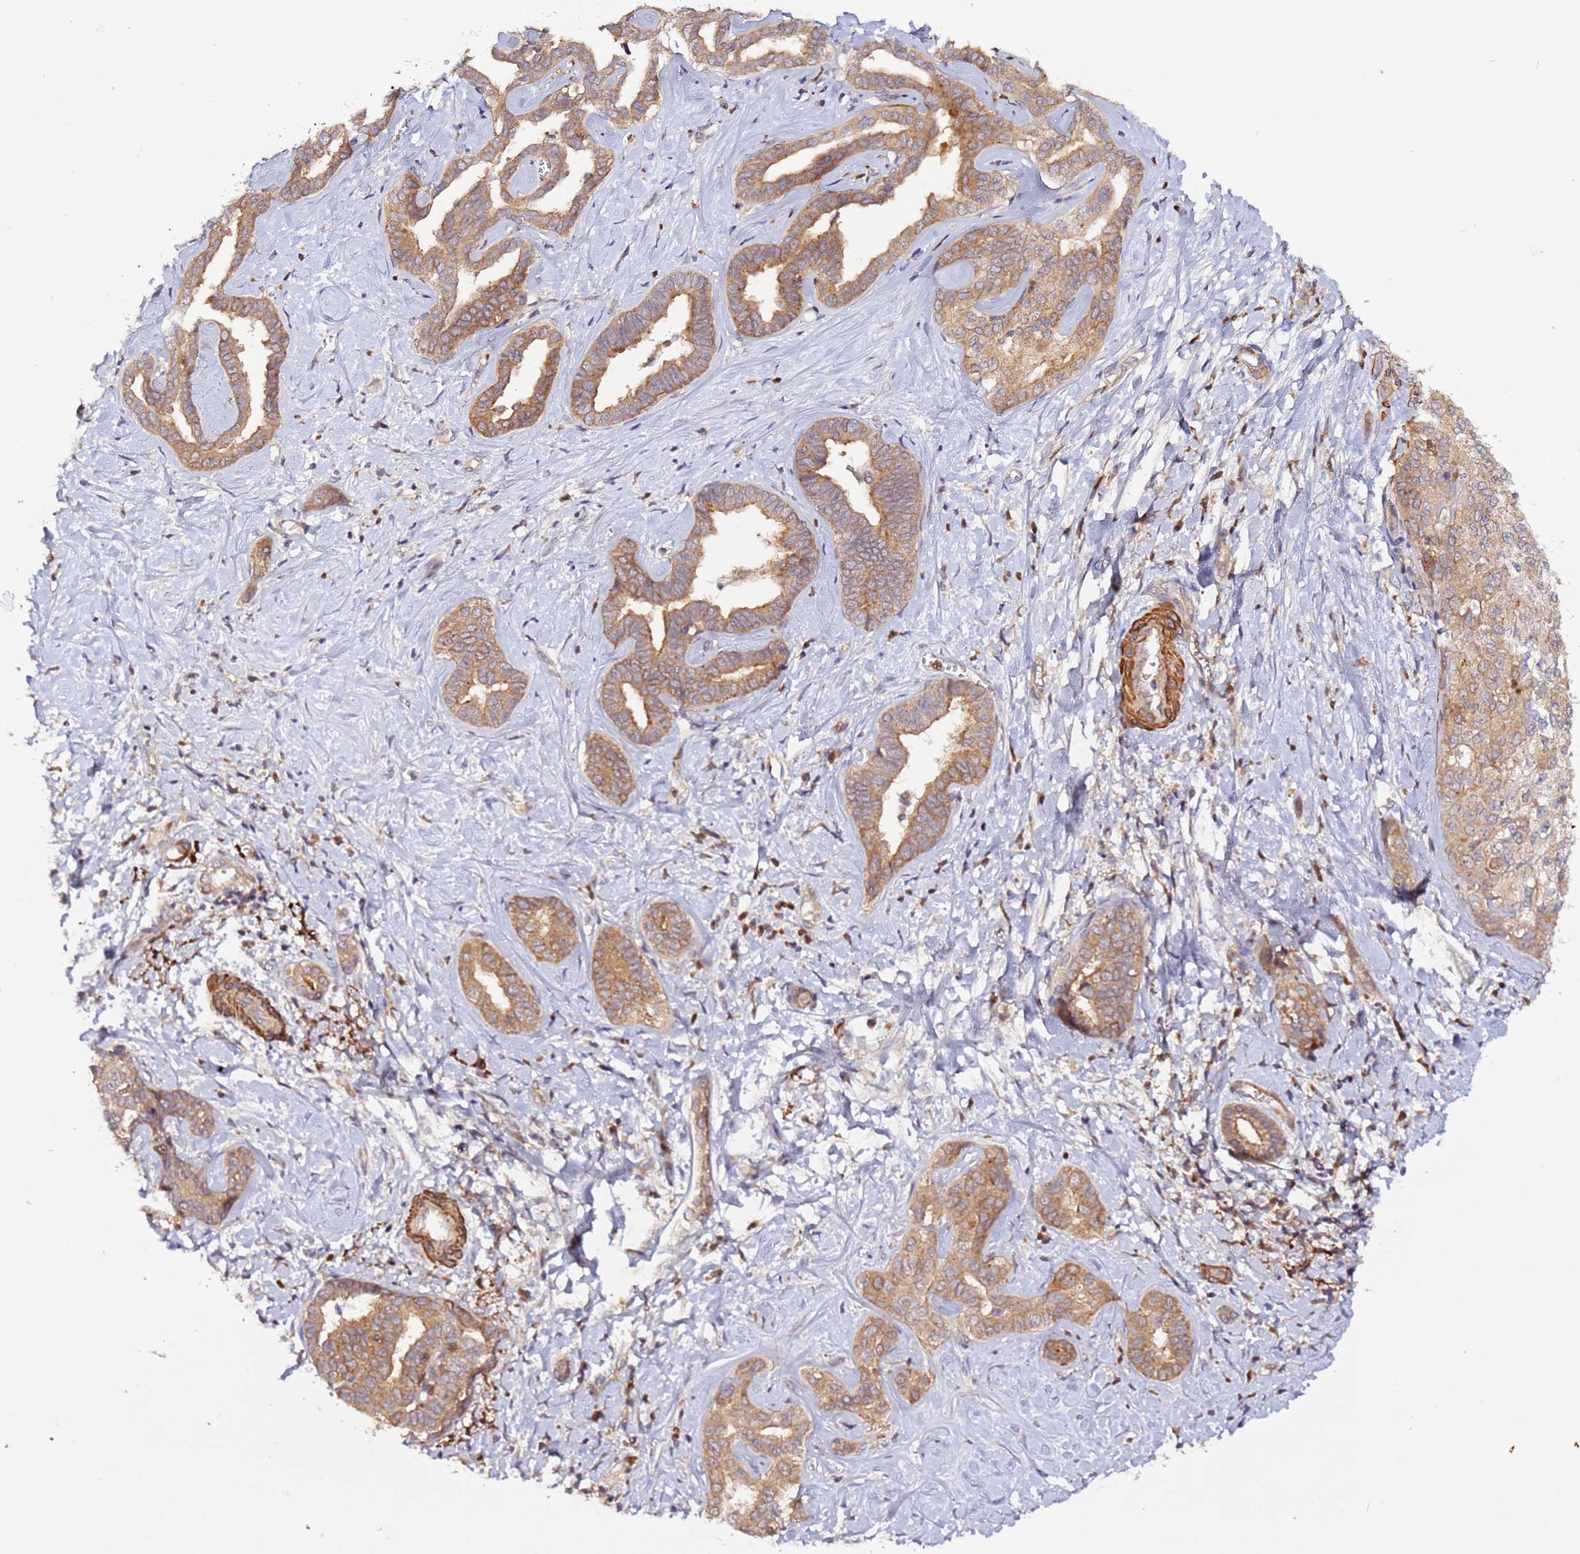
{"staining": {"intensity": "moderate", "quantity": ">75%", "location": "cytoplasmic/membranous"}, "tissue": "liver cancer", "cell_type": "Tumor cells", "image_type": "cancer", "snomed": [{"axis": "morphology", "description": "Cholangiocarcinoma"}, {"axis": "topography", "description": "Liver"}], "caption": "High-magnification brightfield microscopy of cholangiocarcinoma (liver) stained with DAB (brown) and counterstained with hematoxylin (blue). tumor cells exhibit moderate cytoplasmic/membranous staining is present in approximately>75% of cells. (DAB (3,3'-diaminobenzidine) = brown stain, brightfield microscopy at high magnification).", "gene": "TRIM26", "patient": {"sex": "female", "age": 77}}